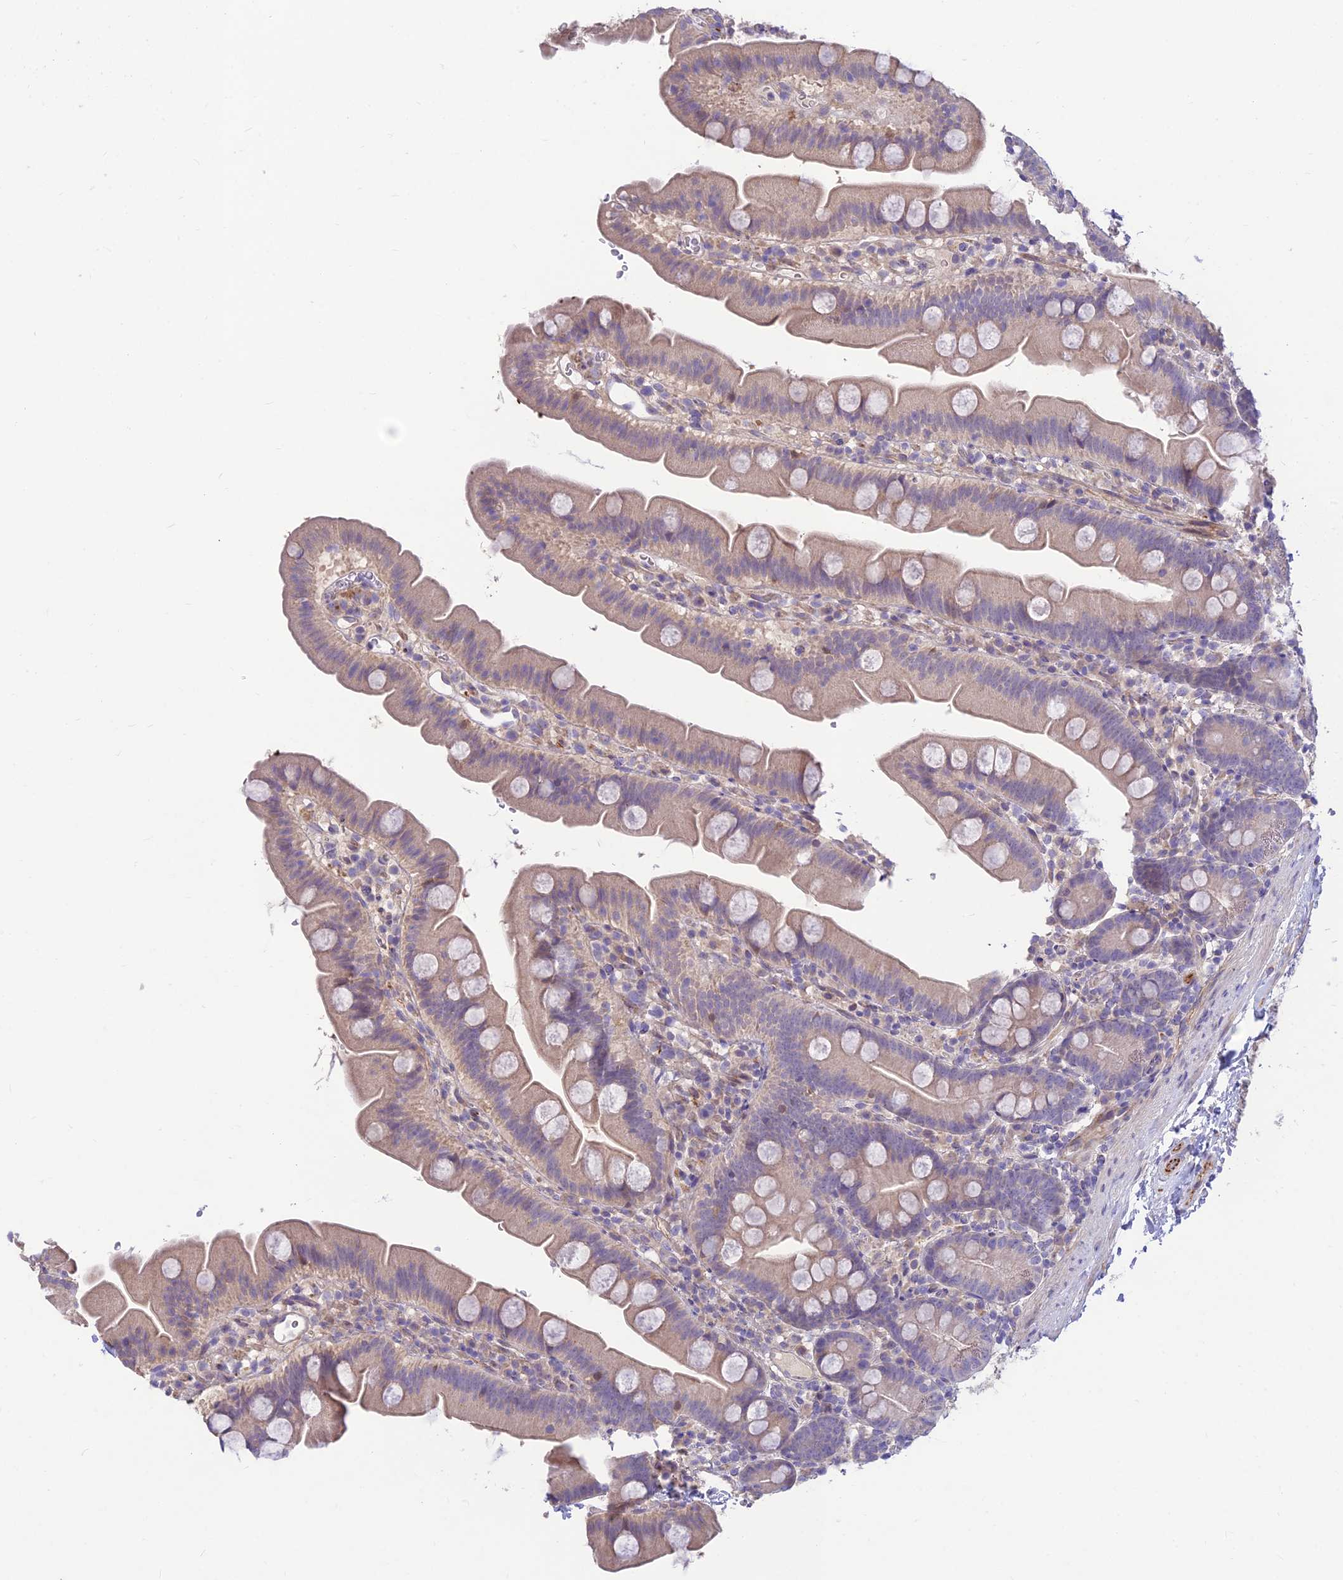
{"staining": {"intensity": "weak", "quantity": "25%-75%", "location": "cytoplasmic/membranous"}, "tissue": "small intestine", "cell_type": "Glandular cells", "image_type": "normal", "snomed": [{"axis": "morphology", "description": "Normal tissue, NOS"}, {"axis": "topography", "description": "Small intestine"}], "caption": "Approximately 25%-75% of glandular cells in benign small intestine show weak cytoplasmic/membranous protein expression as visualized by brown immunohistochemical staining.", "gene": "ST8SIA5", "patient": {"sex": "female", "age": 68}}